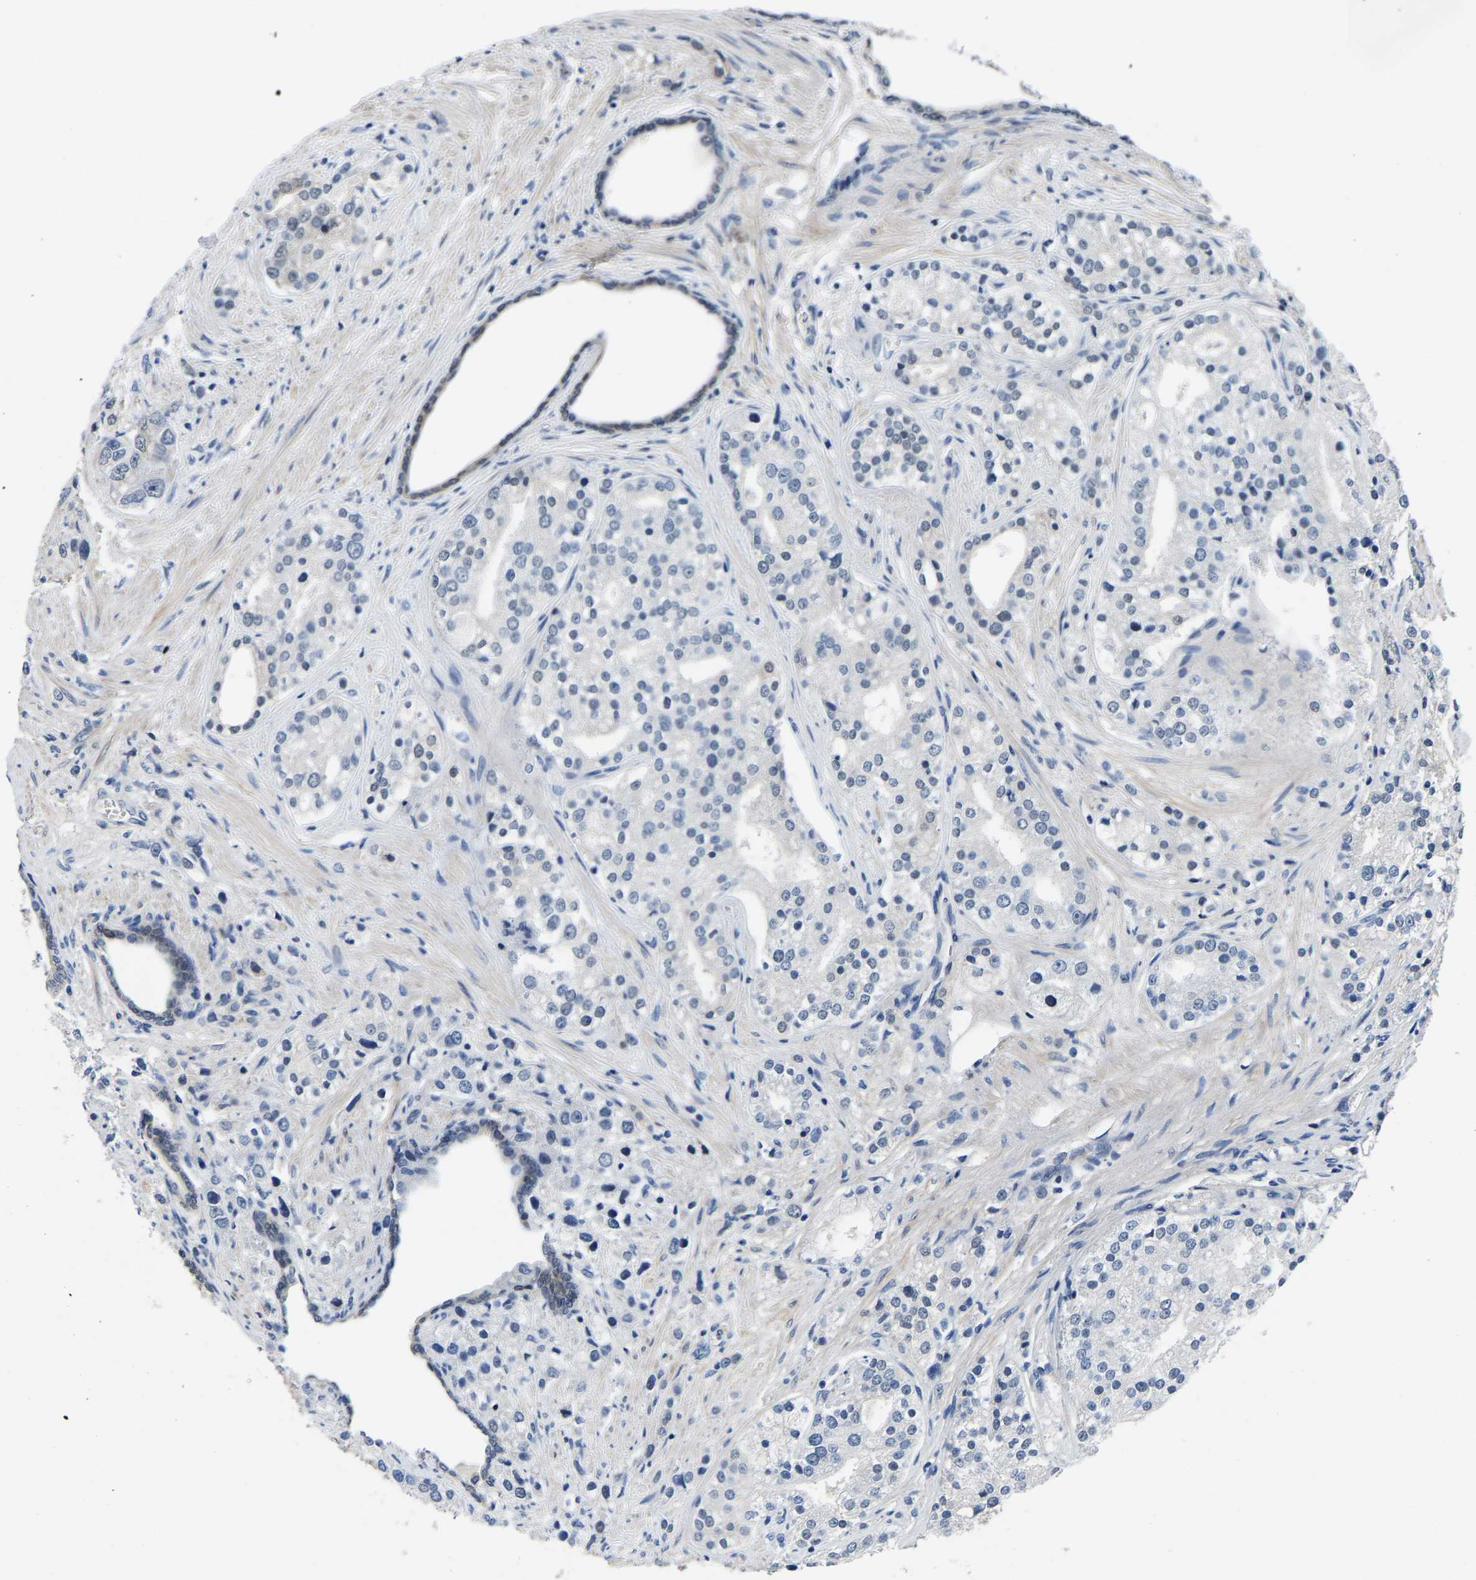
{"staining": {"intensity": "negative", "quantity": "none", "location": "none"}, "tissue": "prostate cancer", "cell_type": "Tumor cells", "image_type": "cancer", "snomed": [{"axis": "morphology", "description": "Adenocarcinoma, High grade"}, {"axis": "topography", "description": "Prostate"}], "caption": "An immunohistochemistry (IHC) micrograph of prostate cancer is shown. There is no staining in tumor cells of prostate cancer.", "gene": "SSH3", "patient": {"sex": "male", "age": 50}}